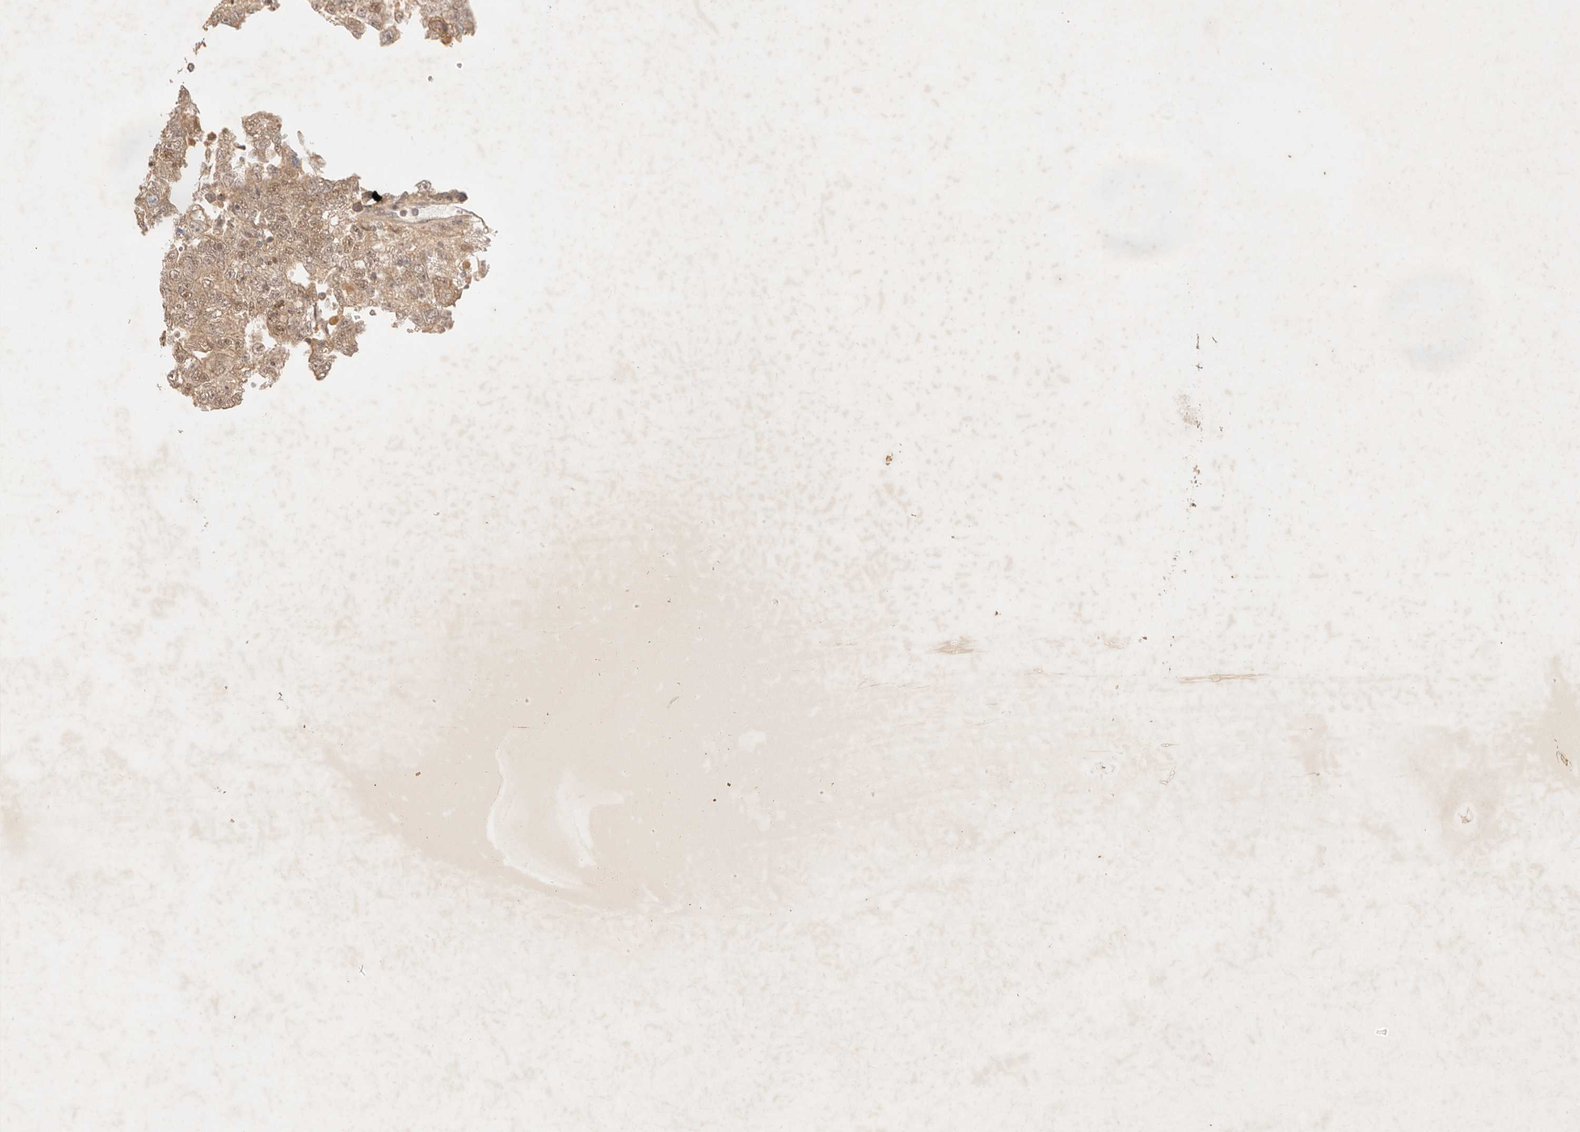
{"staining": {"intensity": "moderate", "quantity": "25%-75%", "location": "cytoplasmic/membranous,nuclear"}, "tissue": "testis cancer", "cell_type": "Tumor cells", "image_type": "cancer", "snomed": [{"axis": "morphology", "description": "Carcinoma, Embryonal, NOS"}, {"axis": "topography", "description": "Testis"}], "caption": "Embryonal carcinoma (testis) stained for a protein (brown) exhibits moderate cytoplasmic/membranous and nuclear positive positivity in approximately 25%-75% of tumor cells.", "gene": "TRIM11", "patient": {"sex": "male", "age": 25}}